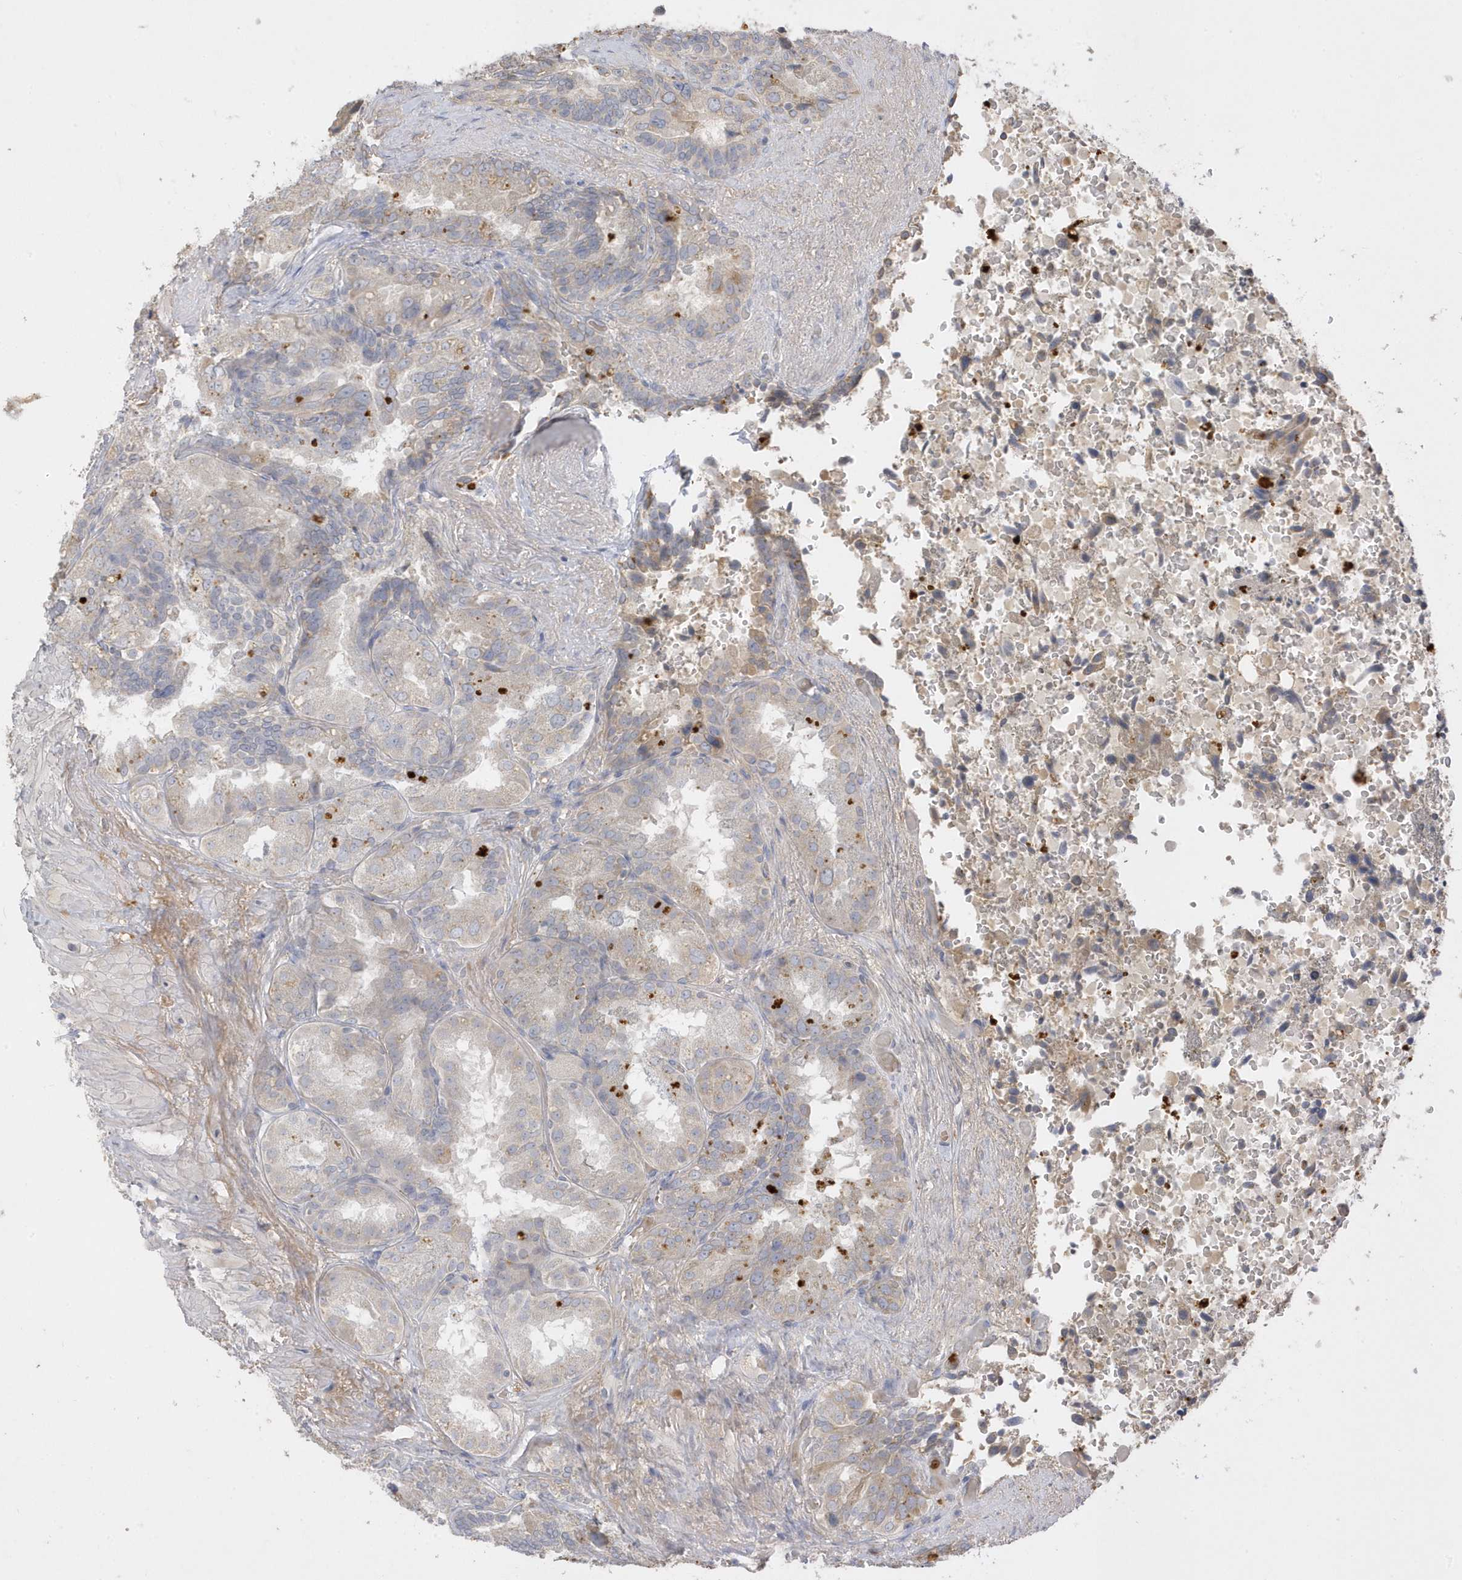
{"staining": {"intensity": "weak", "quantity": "<25%", "location": "cytoplasmic/membranous"}, "tissue": "seminal vesicle", "cell_type": "Glandular cells", "image_type": "normal", "snomed": [{"axis": "morphology", "description": "Normal tissue, NOS"}, {"axis": "topography", "description": "Seminal veicle"}, {"axis": "topography", "description": "Peripheral nerve tissue"}], "caption": "Micrograph shows no significant protein expression in glandular cells of normal seminal vesicle.", "gene": "DPP9", "patient": {"sex": "male", "age": 63}}